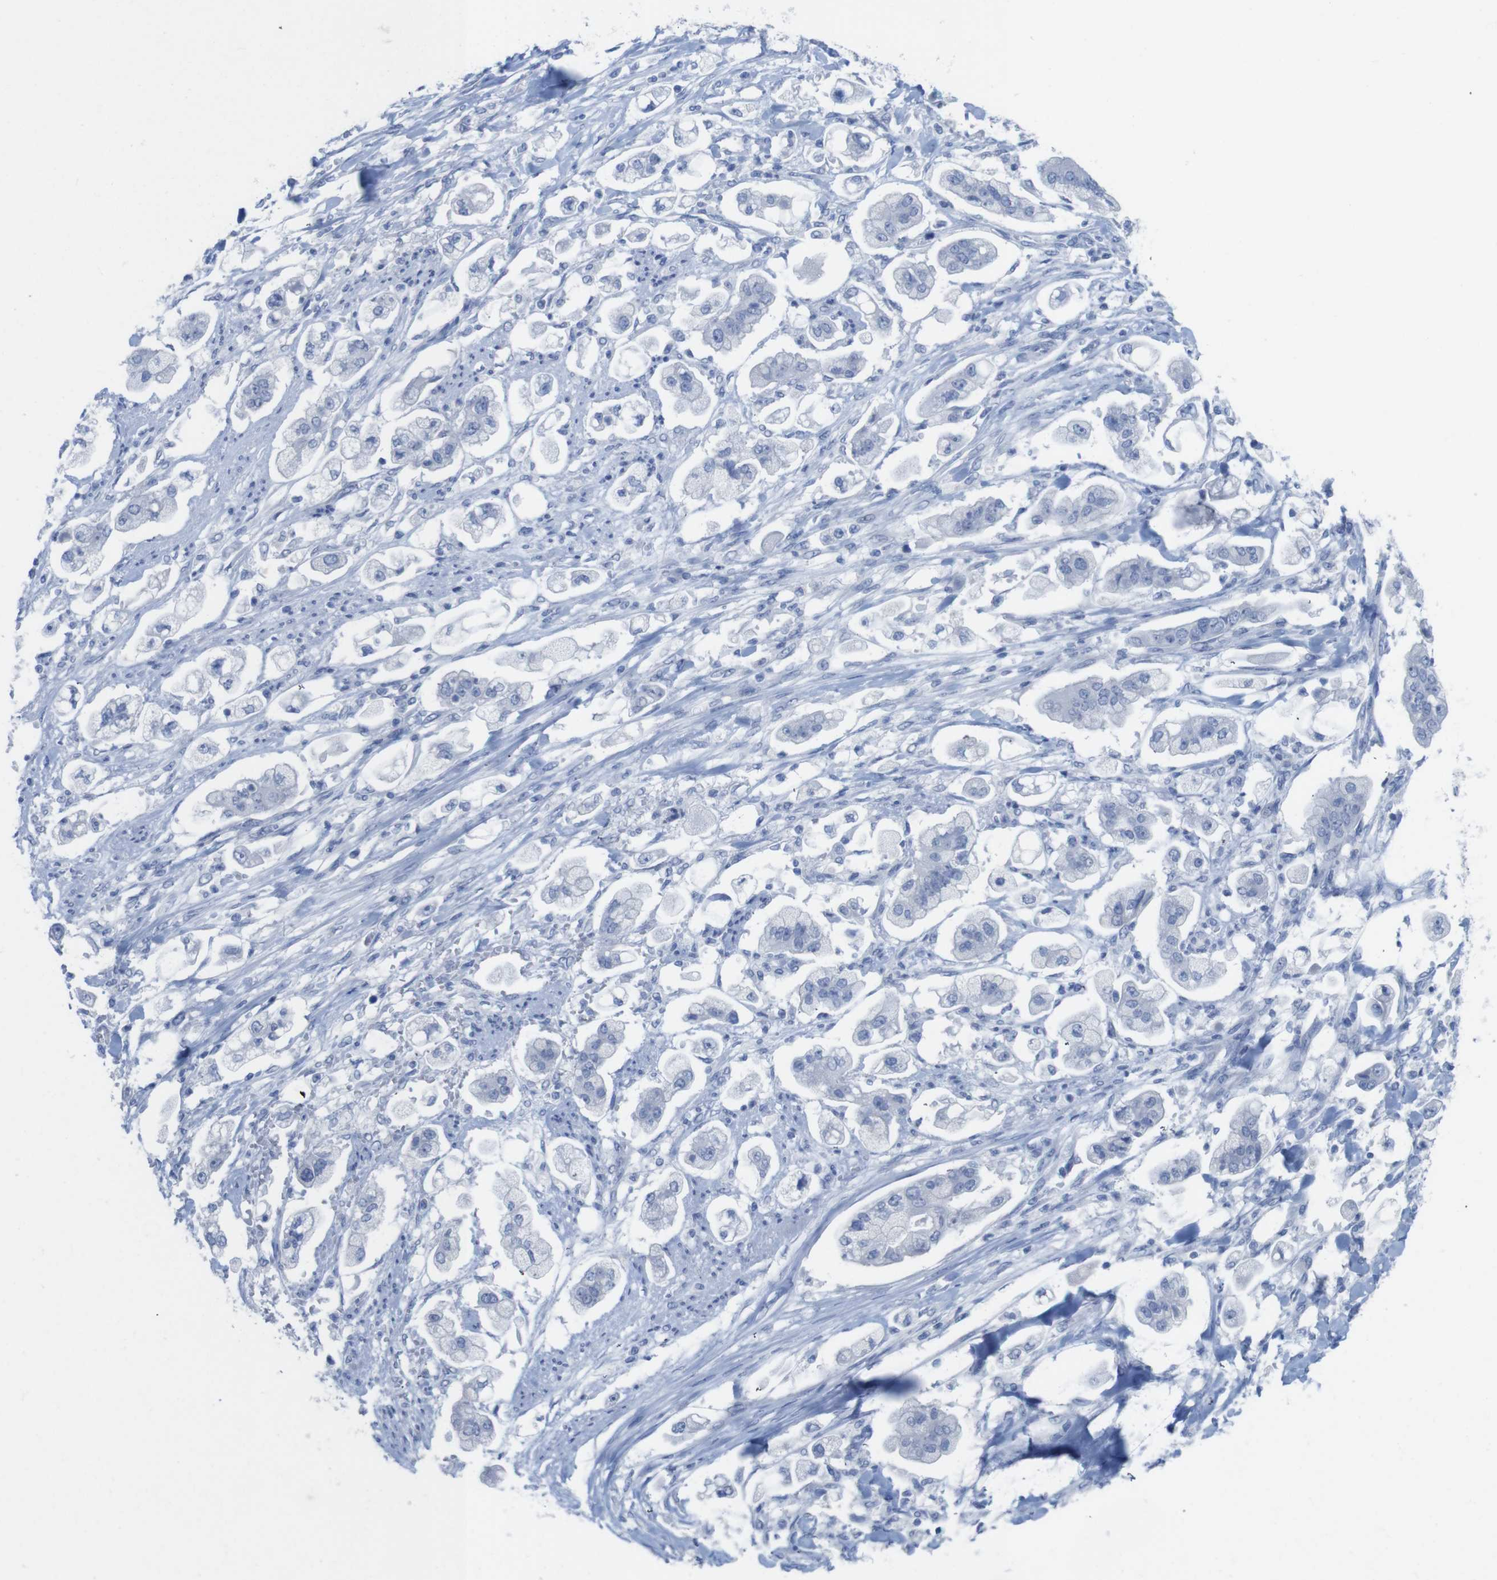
{"staining": {"intensity": "negative", "quantity": "none", "location": "none"}, "tissue": "stomach cancer", "cell_type": "Tumor cells", "image_type": "cancer", "snomed": [{"axis": "morphology", "description": "Adenocarcinoma, NOS"}, {"axis": "topography", "description": "Stomach"}], "caption": "Adenocarcinoma (stomach) stained for a protein using immunohistochemistry (IHC) shows no positivity tumor cells.", "gene": "PNMA1", "patient": {"sex": "male", "age": 62}}